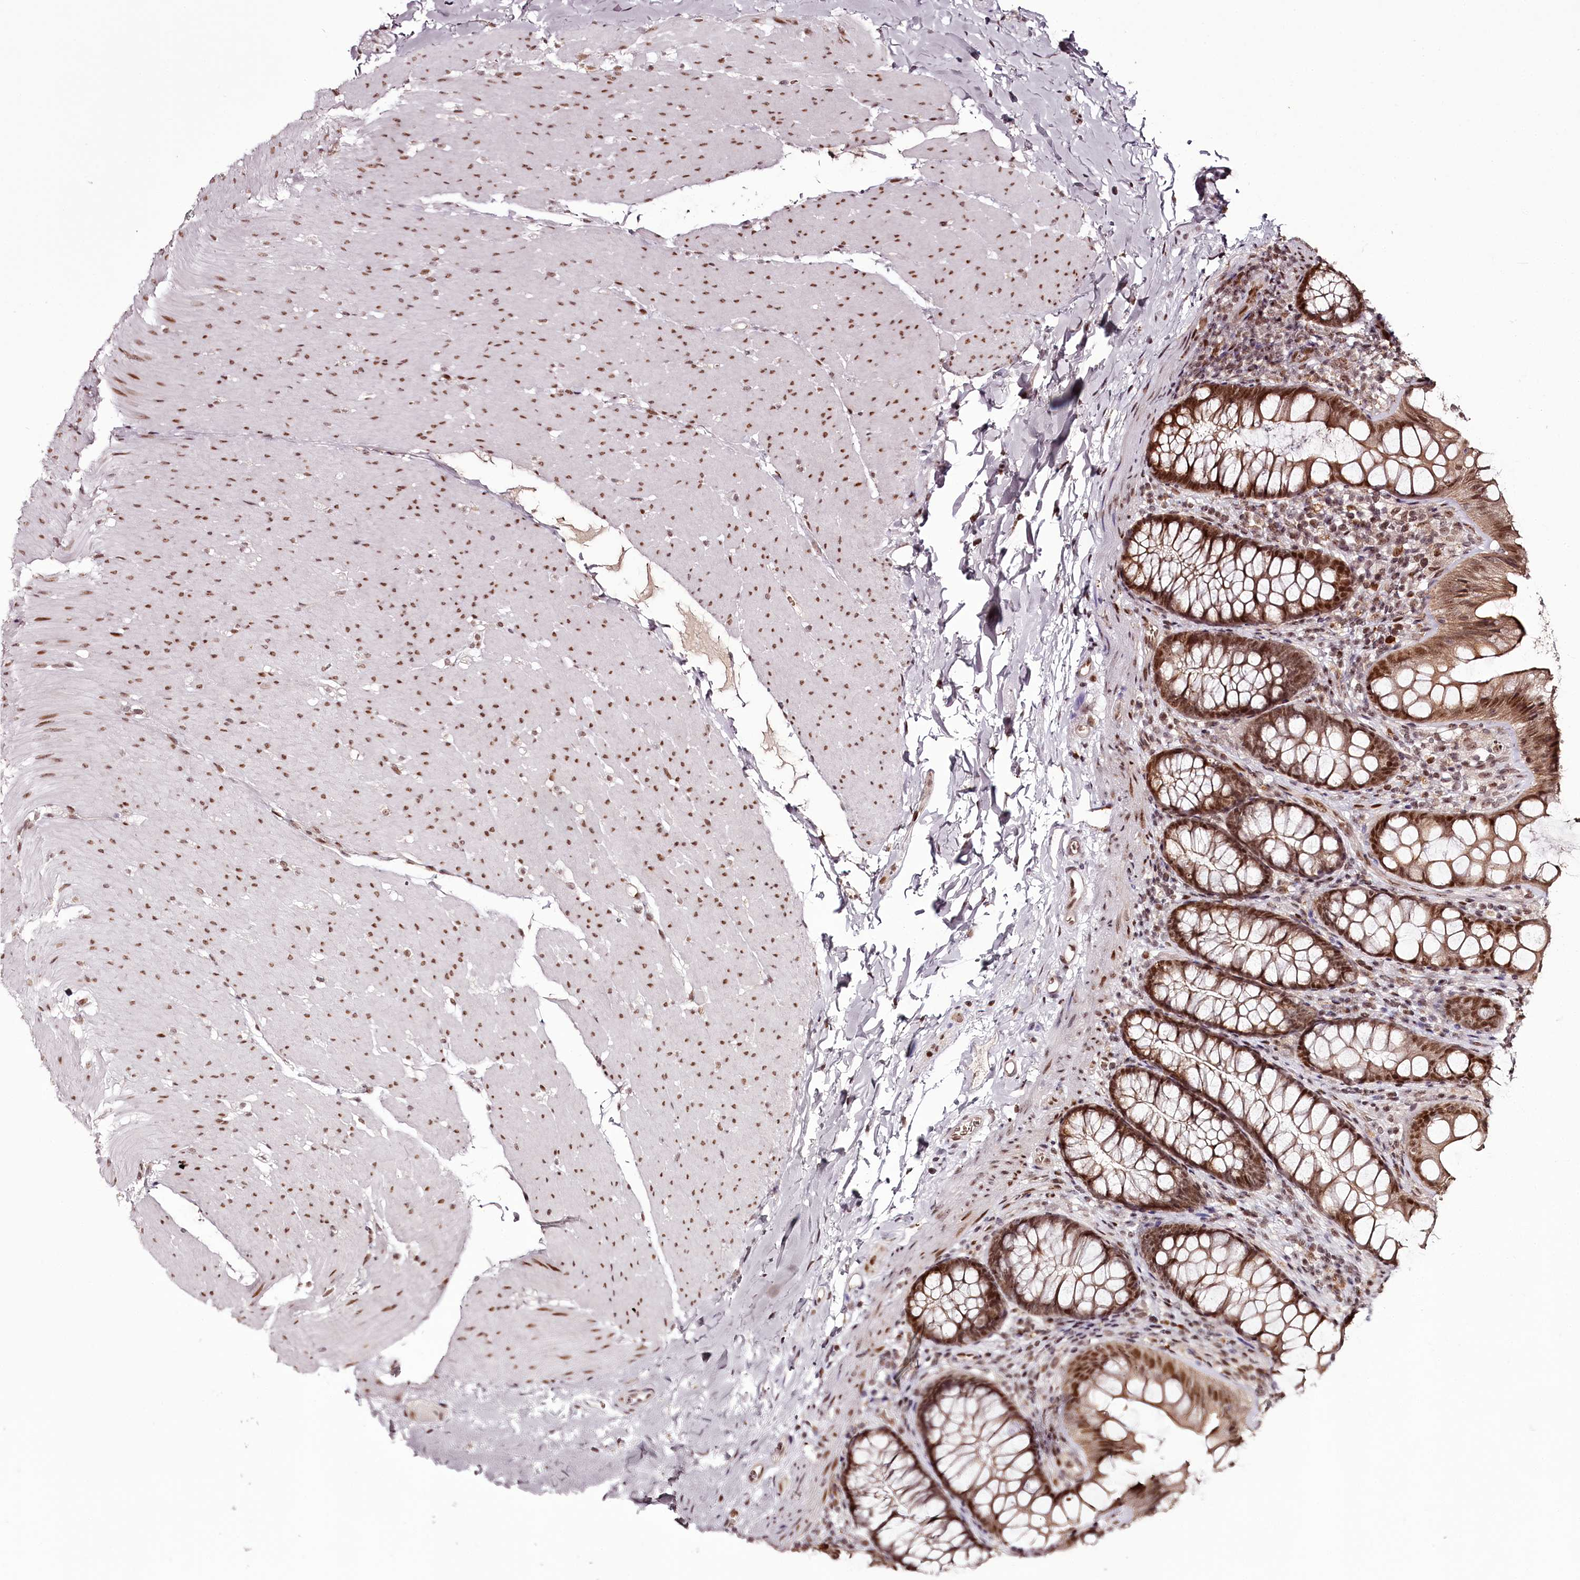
{"staining": {"intensity": "moderate", "quantity": ">75%", "location": "nuclear"}, "tissue": "colon", "cell_type": "Endothelial cells", "image_type": "normal", "snomed": [{"axis": "morphology", "description": "Normal tissue, NOS"}, {"axis": "topography", "description": "Colon"}], "caption": "Endothelial cells exhibit medium levels of moderate nuclear positivity in about >75% of cells in benign human colon.", "gene": "THYN1", "patient": {"sex": "female", "age": 62}}